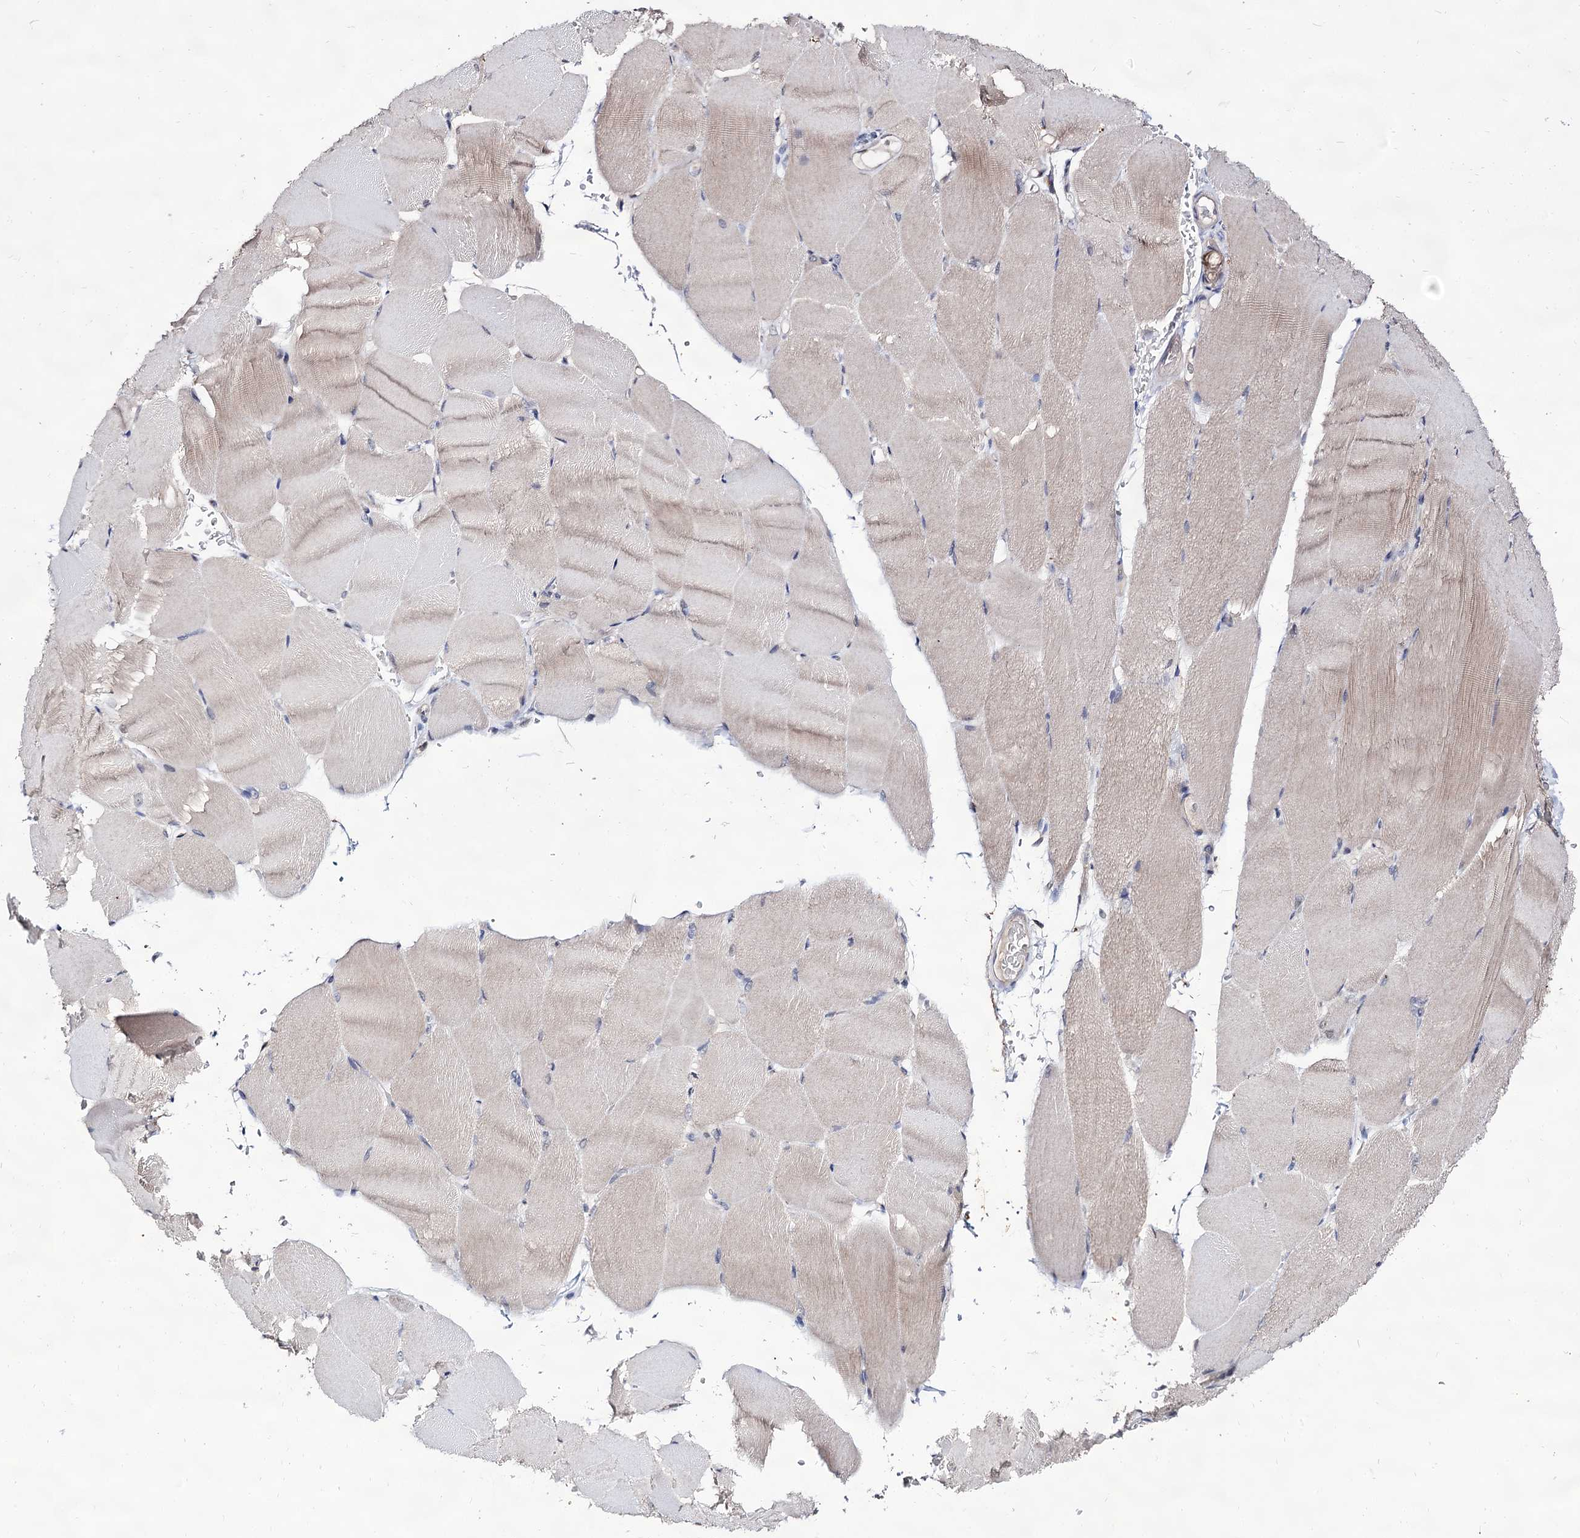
{"staining": {"intensity": "weak", "quantity": "25%-75%", "location": "cytoplasmic/membranous"}, "tissue": "skeletal muscle", "cell_type": "Myocytes", "image_type": "normal", "snomed": [{"axis": "morphology", "description": "Normal tissue, NOS"}, {"axis": "topography", "description": "Skeletal muscle"}, {"axis": "topography", "description": "Parathyroid gland"}], "caption": "This micrograph demonstrates immunohistochemistry staining of benign human skeletal muscle, with low weak cytoplasmic/membranous positivity in about 25%-75% of myocytes.", "gene": "ARFIP2", "patient": {"sex": "female", "age": 37}}